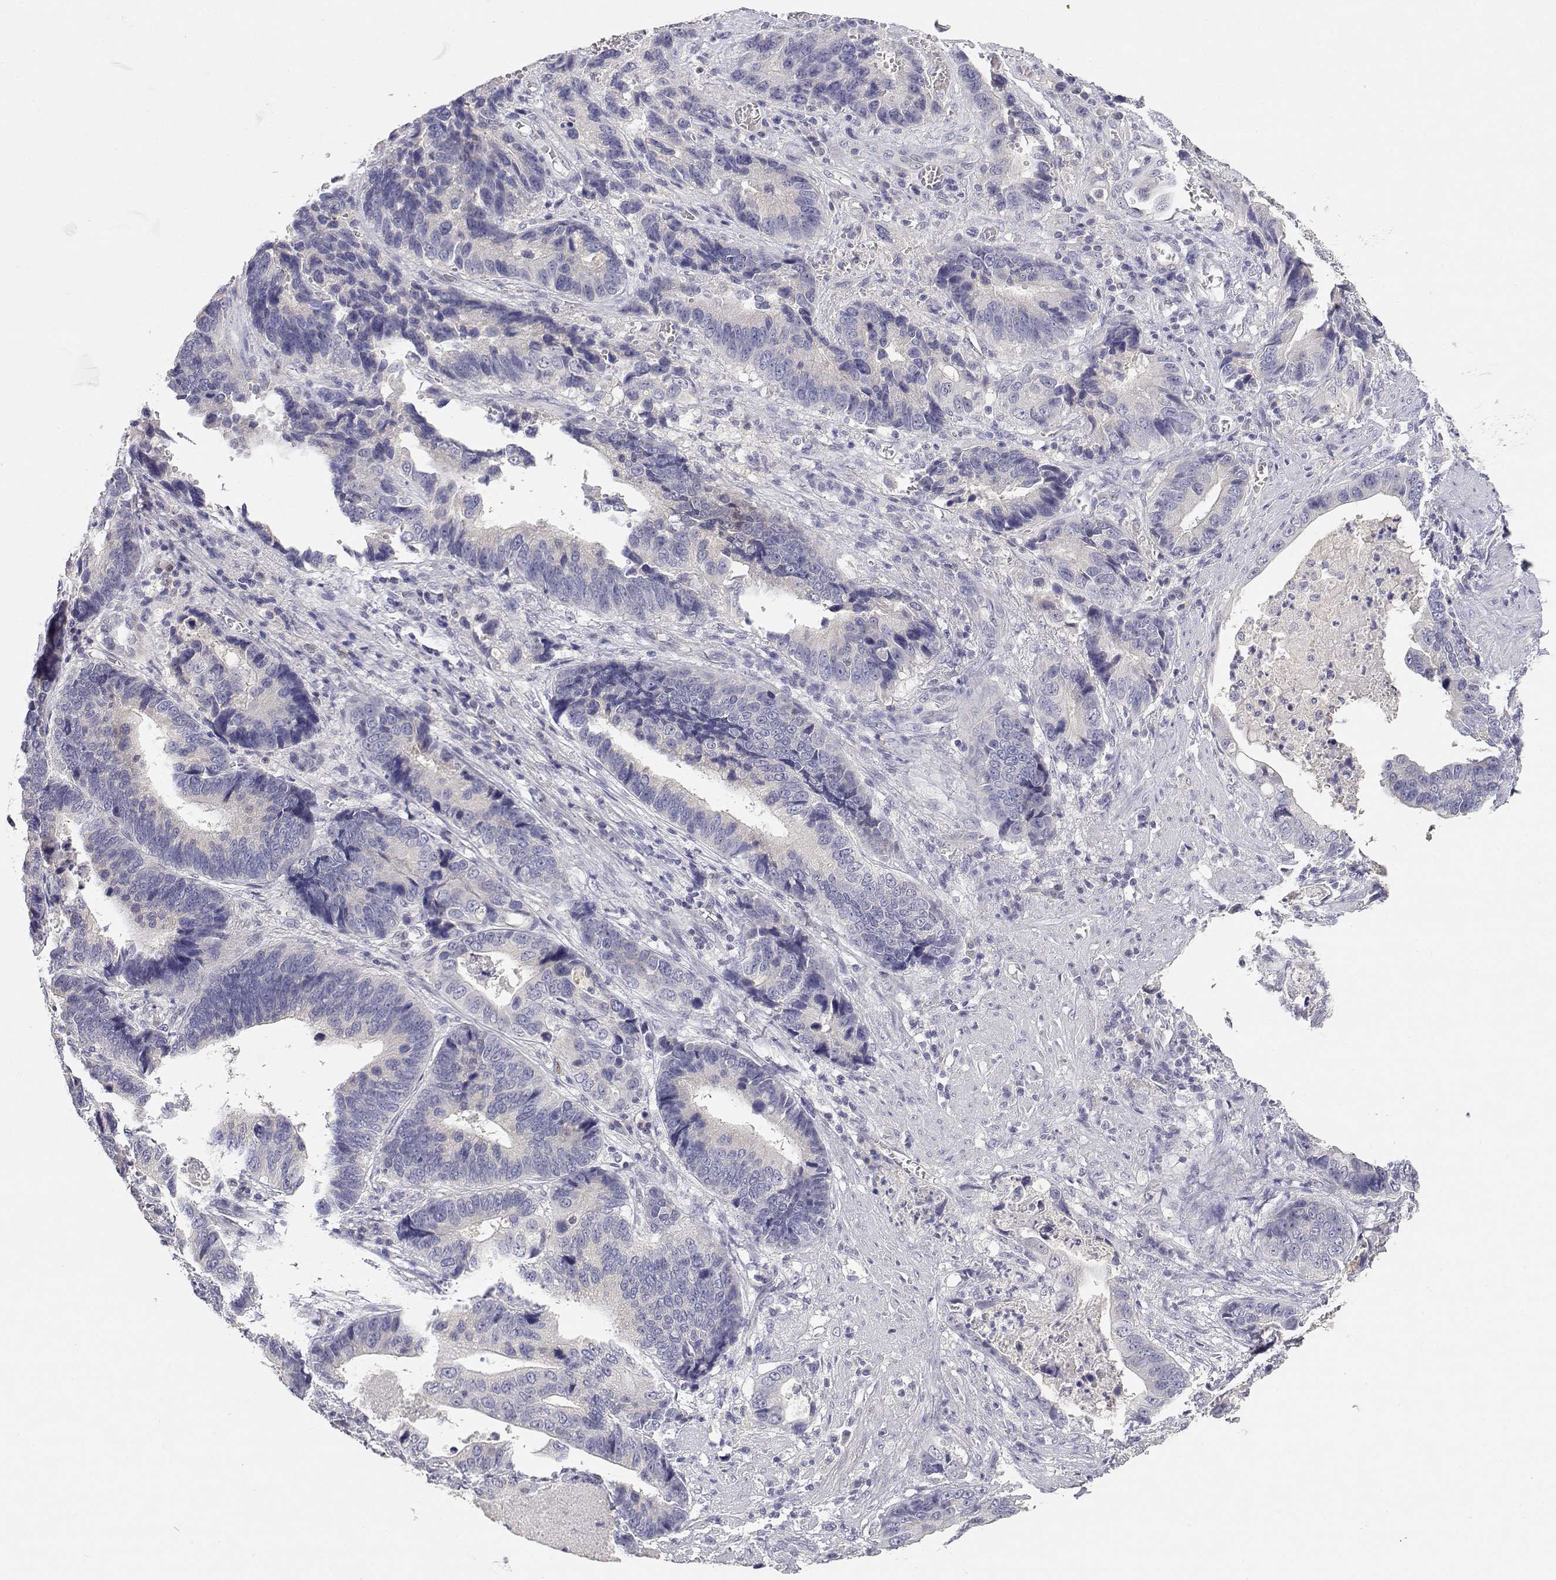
{"staining": {"intensity": "negative", "quantity": "none", "location": "none"}, "tissue": "stomach cancer", "cell_type": "Tumor cells", "image_type": "cancer", "snomed": [{"axis": "morphology", "description": "Adenocarcinoma, NOS"}, {"axis": "topography", "description": "Stomach"}], "caption": "The image exhibits no significant positivity in tumor cells of stomach cancer (adenocarcinoma).", "gene": "ADA", "patient": {"sex": "male", "age": 84}}